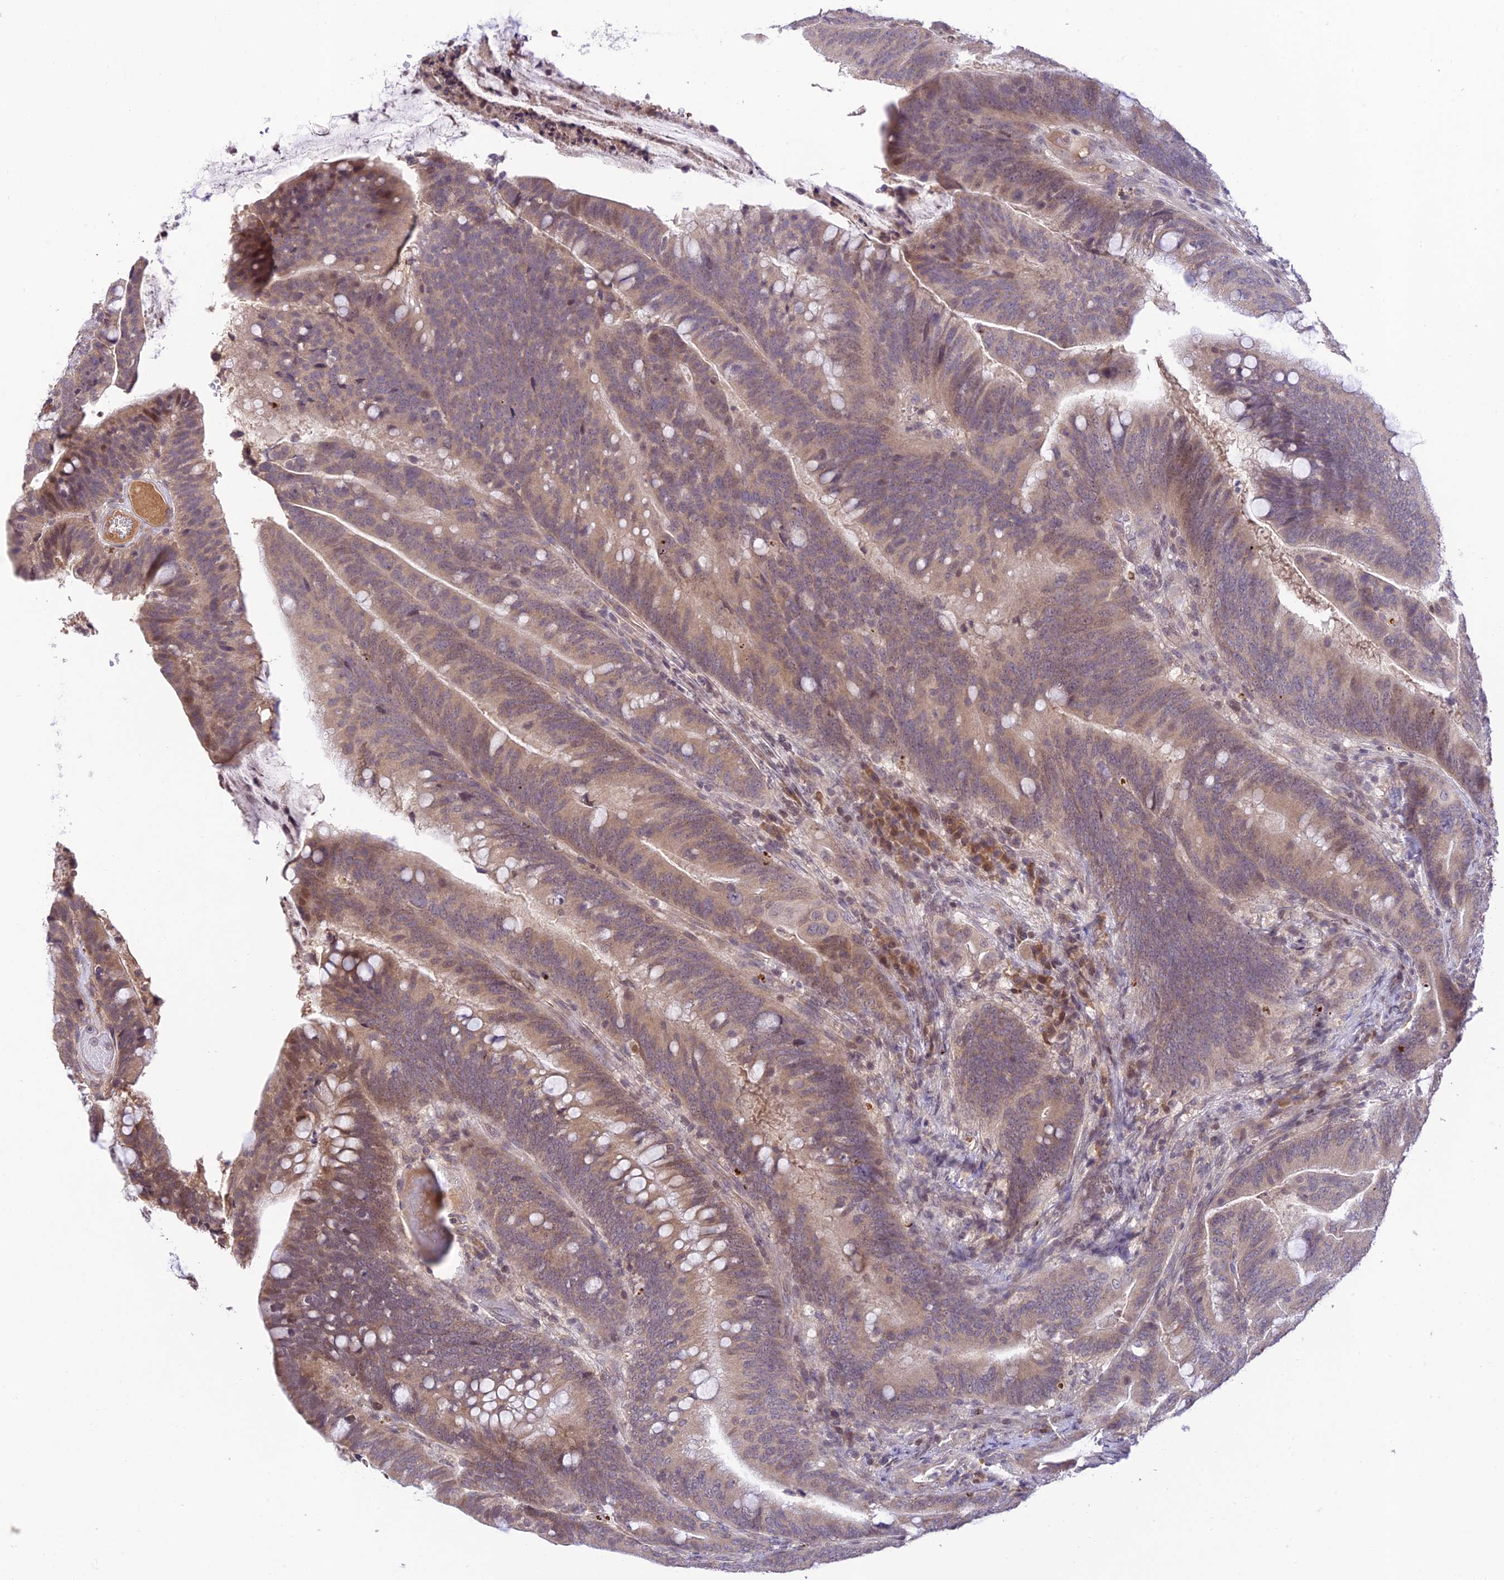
{"staining": {"intensity": "moderate", "quantity": "25%-75%", "location": "cytoplasmic/membranous"}, "tissue": "colorectal cancer", "cell_type": "Tumor cells", "image_type": "cancer", "snomed": [{"axis": "morphology", "description": "Adenocarcinoma, NOS"}, {"axis": "topography", "description": "Colon"}], "caption": "Immunohistochemistry micrograph of adenocarcinoma (colorectal) stained for a protein (brown), which displays medium levels of moderate cytoplasmic/membranous expression in about 25%-75% of tumor cells.", "gene": "TEKT1", "patient": {"sex": "female", "age": 66}}